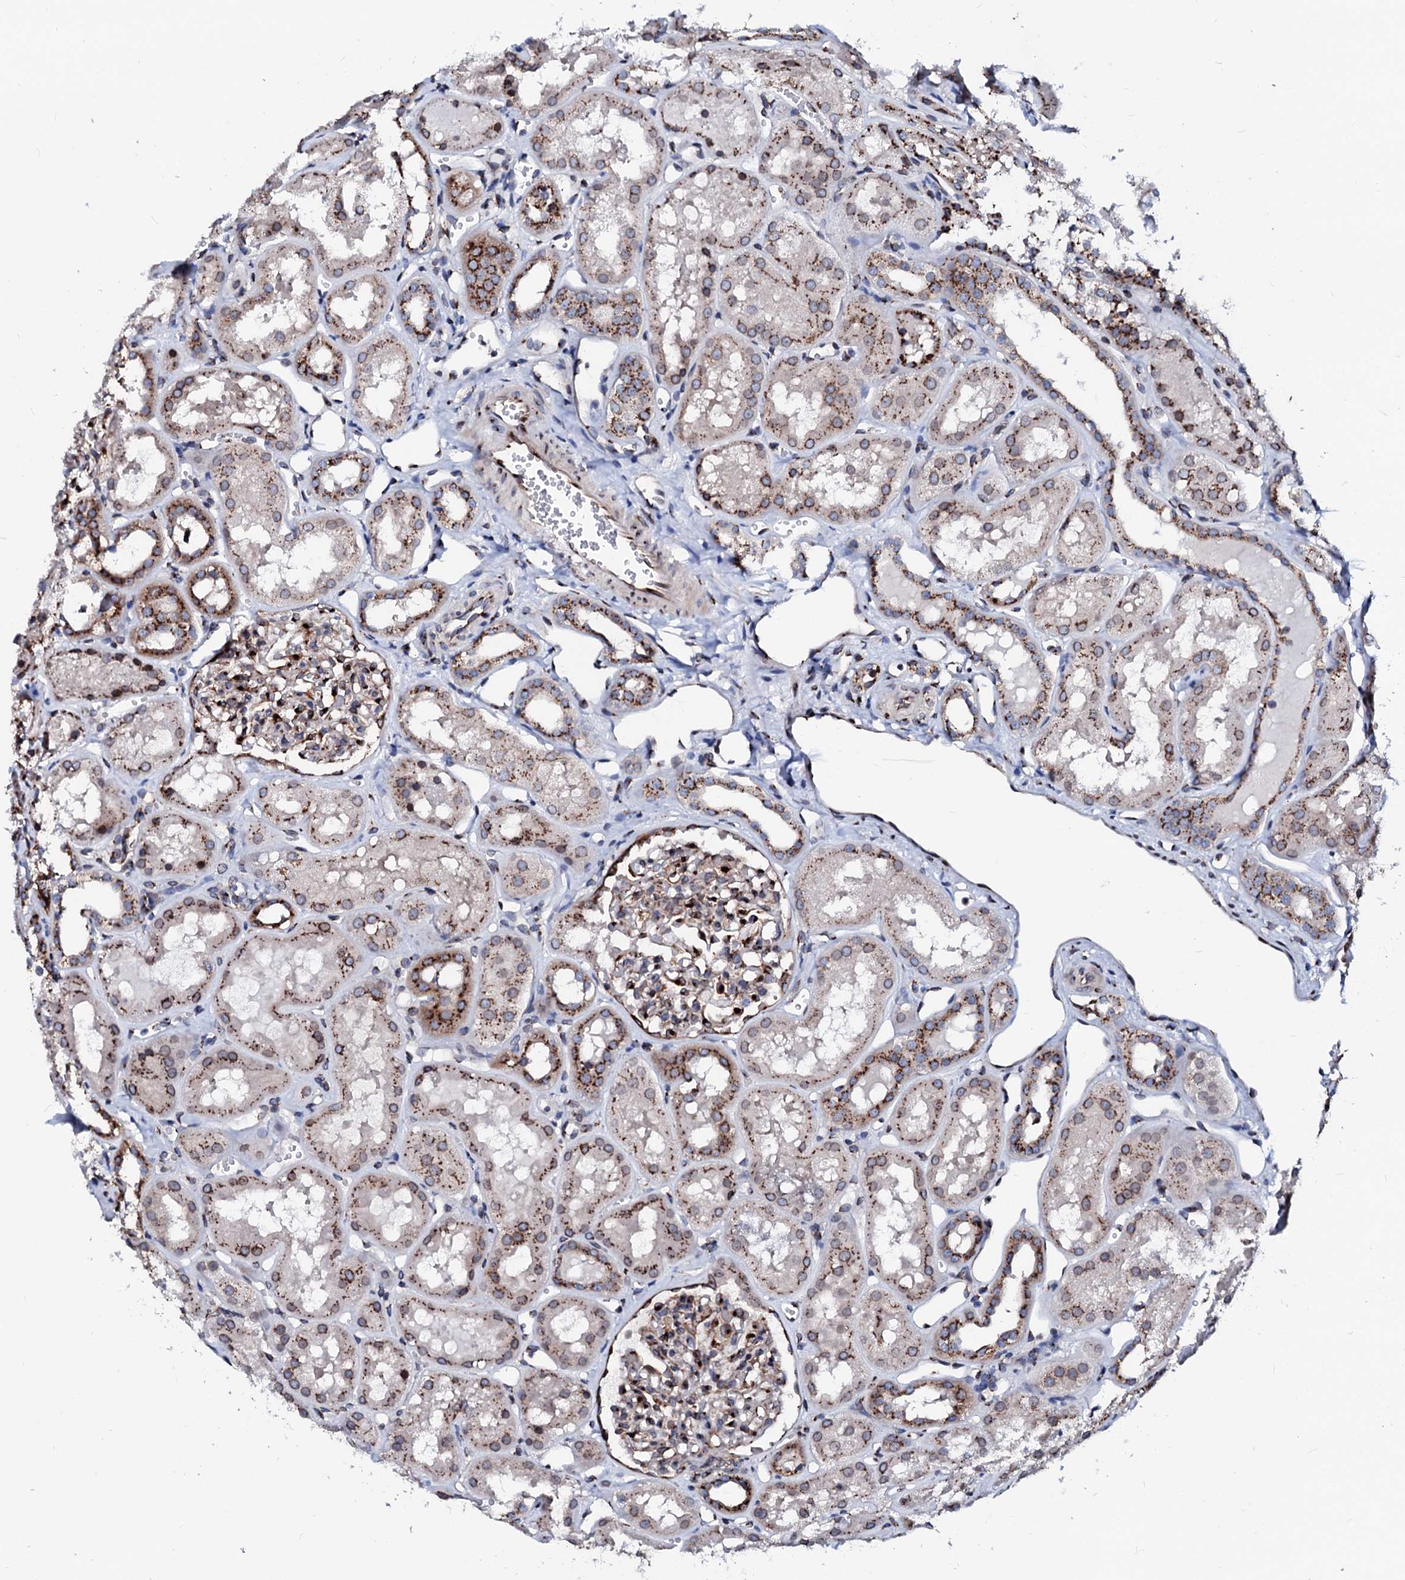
{"staining": {"intensity": "strong", "quantity": "25%-75%", "location": "cytoplasmic/membranous"}, "tissue": "kidney", "cell_type": "Cells in glomeruli", "image_type": "normal", "snomed": [{"axis": "morphology", "description": "Normal tissue, NOS"}, {"axis": "topography", "description": "Kidney"}], "caption": "DAB immunohistochemical staining of normal human kidney shows strong cytoplasmic/membranous protein expression in about 25%-75% of cells in glomeruli. (DAB IHC with brightfield microscopy, high magnification).", "gene": "TMCO3", "patient": {"sex": "male", "age": 16}}